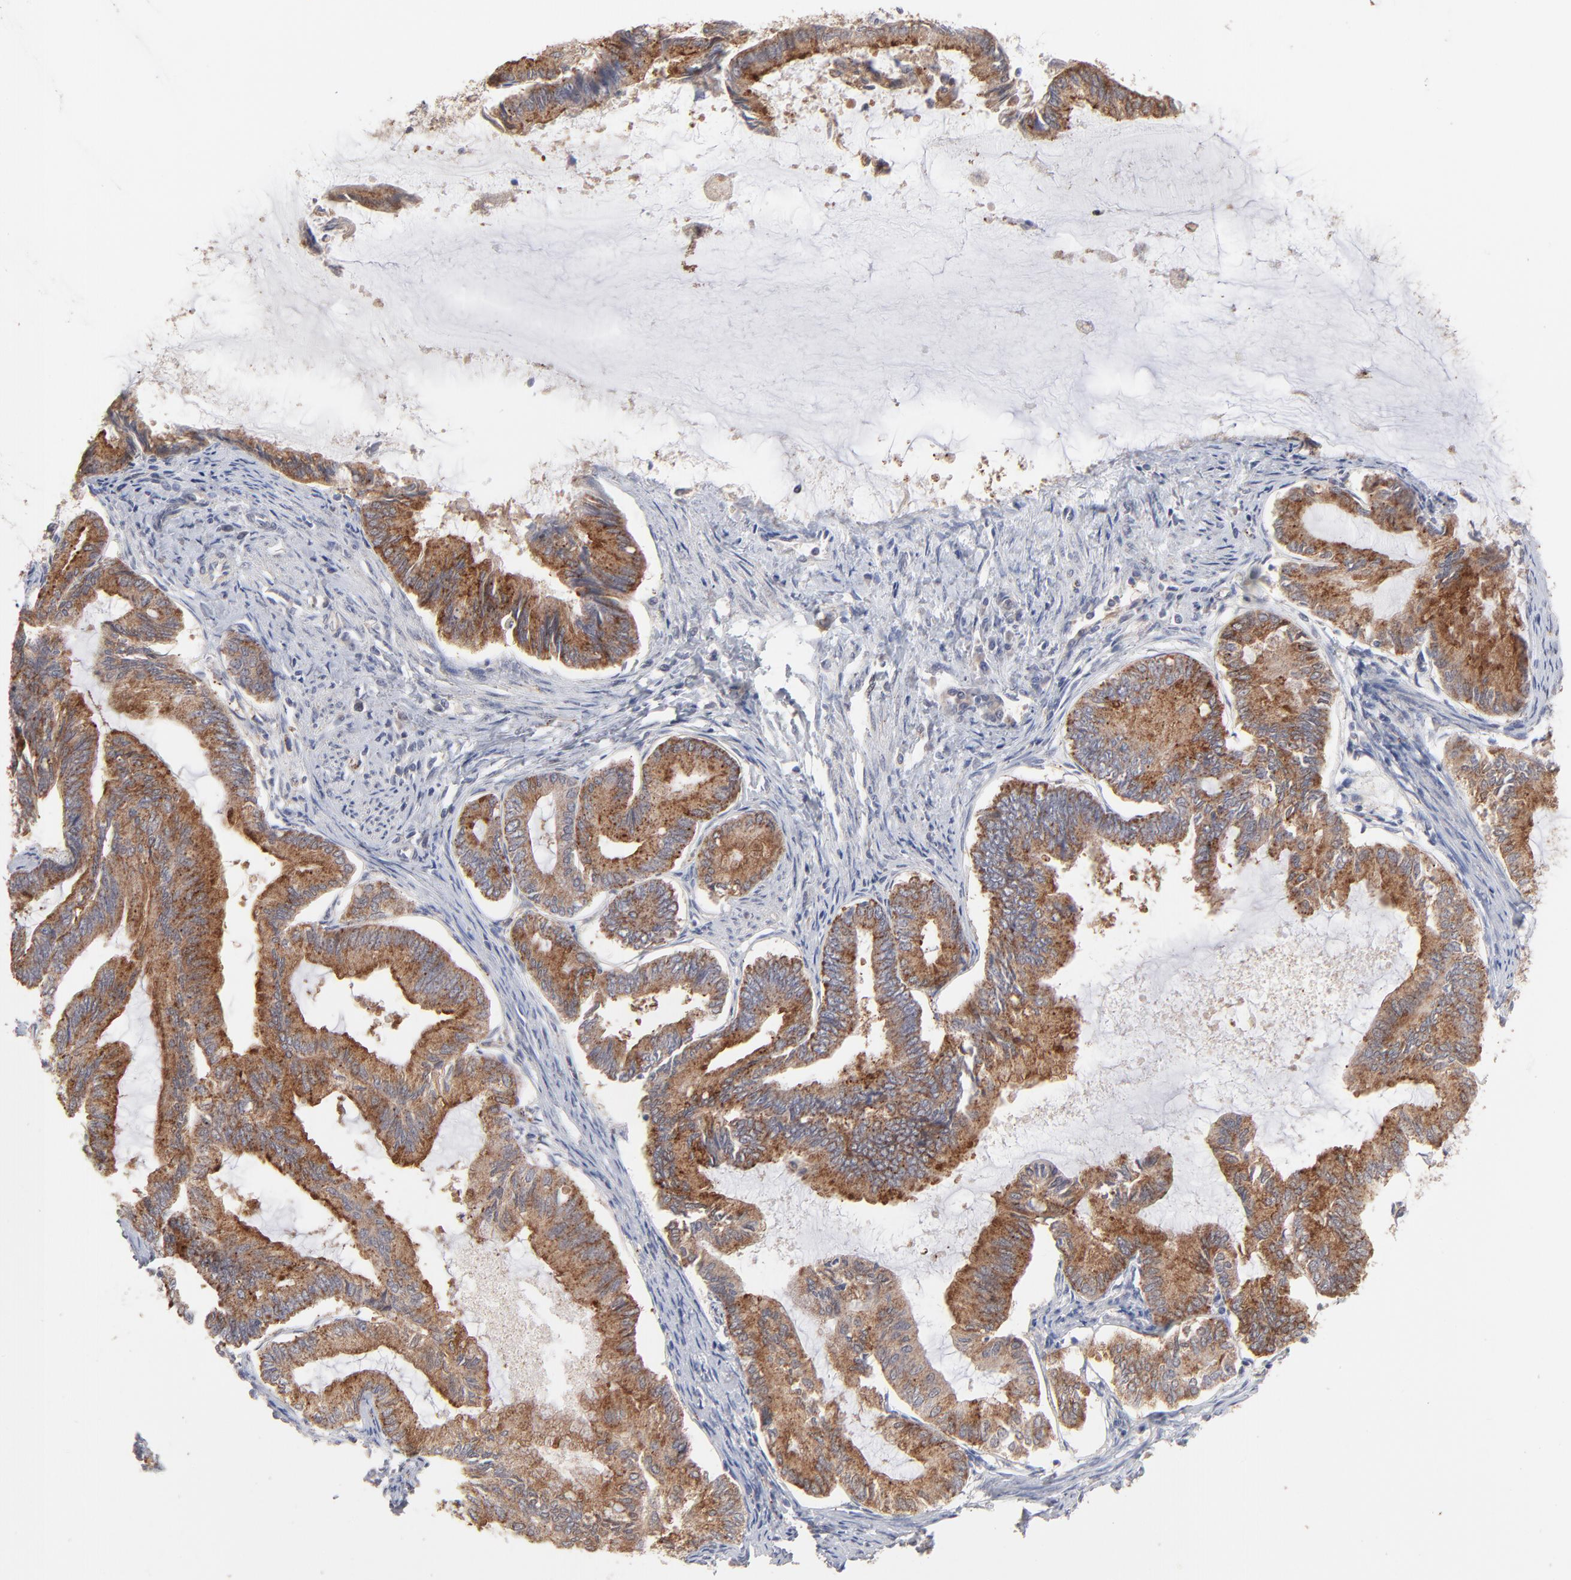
{"staining": {"intensity": "strong", "quantity": ">75%", "location": "cytoplasmic/membranous"}, "tissue": "endometrial cancer", "cell_type": "Tumor cells", "image_type": "cancer", "snomed": [{"axis": "morphology", "description": "Adenocarcinoma, NOS"}, {"axis": "topography", "description": "Endometrium"}], "caption": "Strong cytoplasmic/membranous staining for a protein is appreciated in about >75% of tumor cells of adenocarcinoma (endometrial) using IHC.", "gene": "IVNS1ABP", "patient": {"sex": "female", "age": 86}}